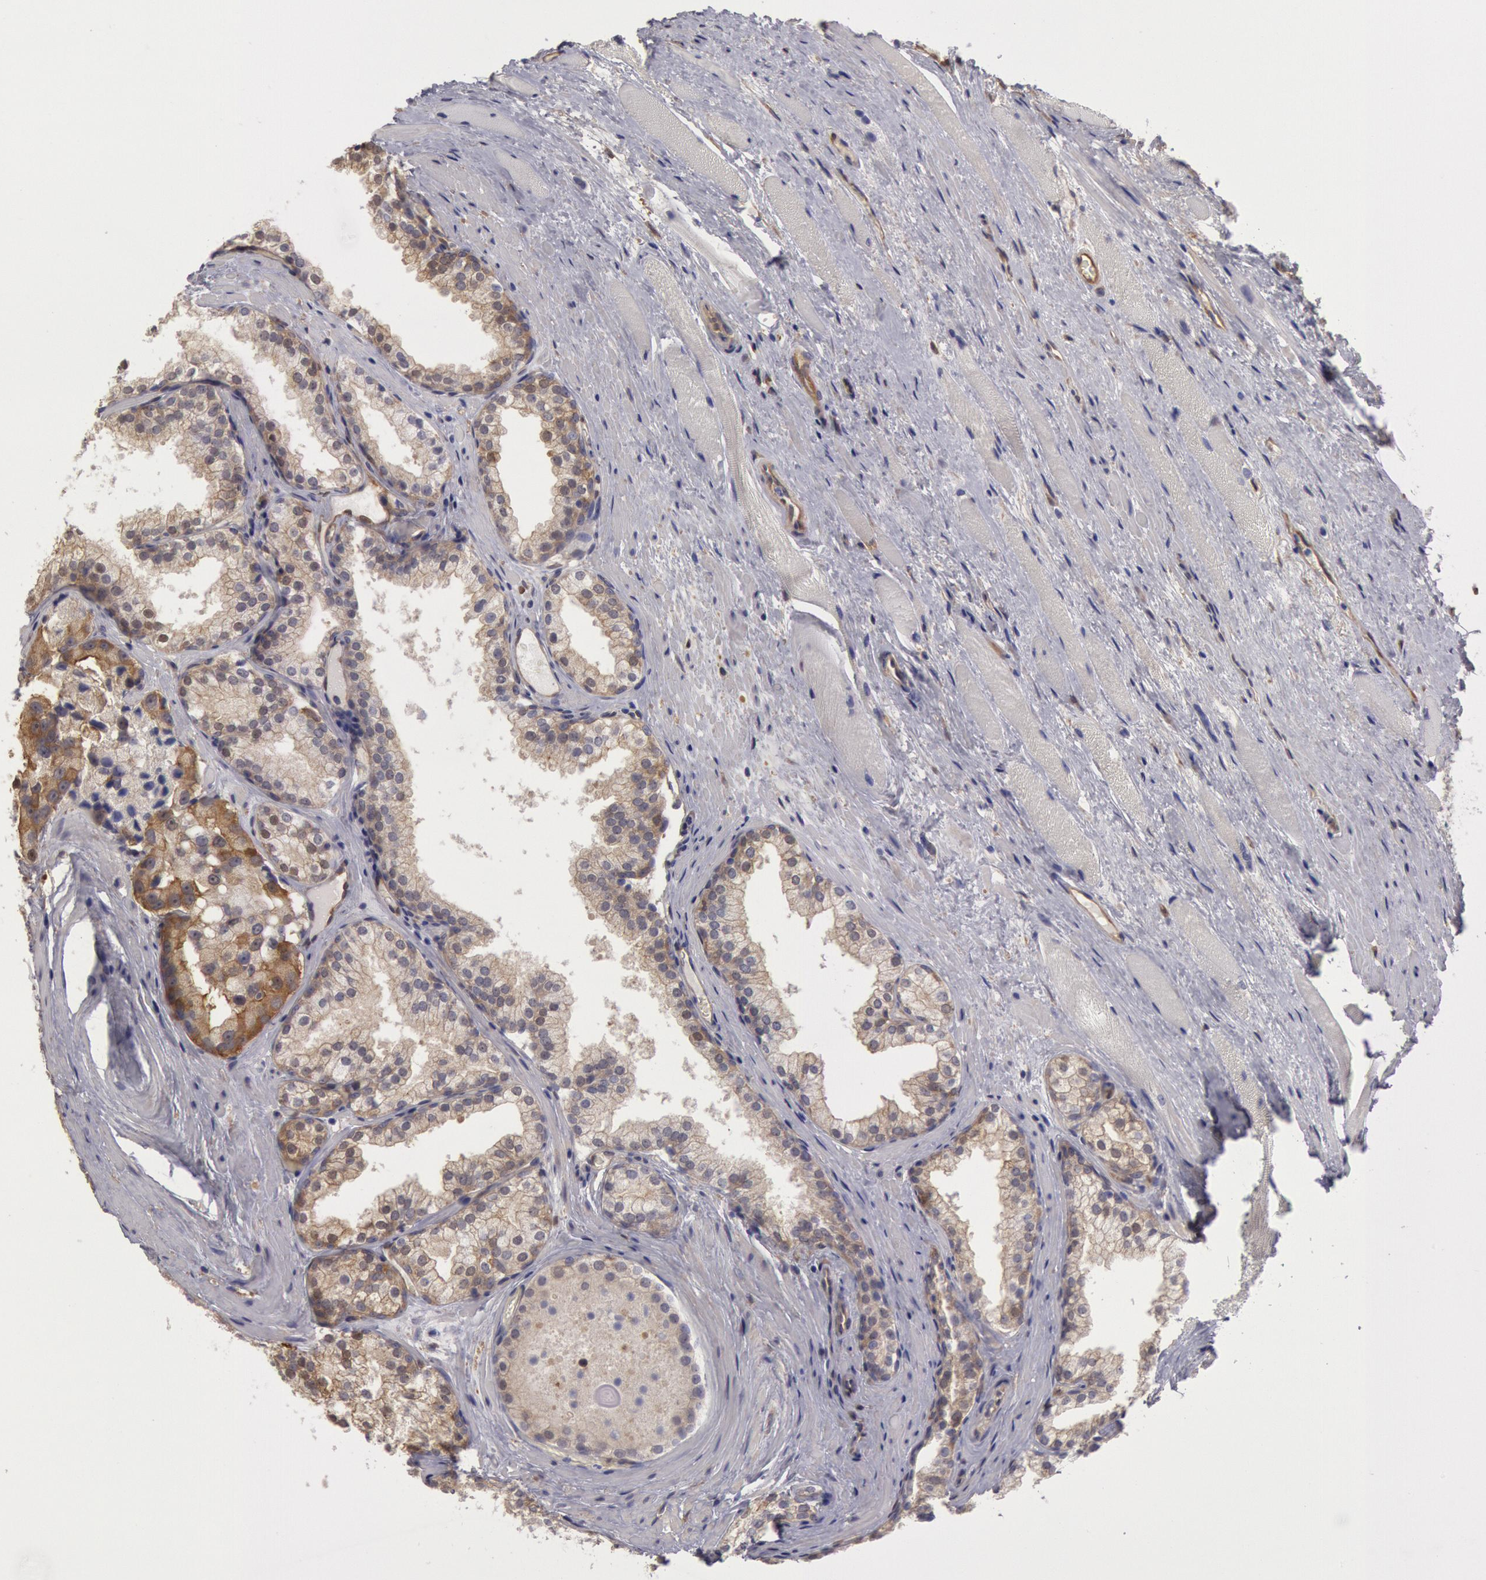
{"staining": {"intensity": "weak", "quantity": "25%-75%", "location": "cytoplasmic/membranous"}, "tissue": "prostate cancer", "cell_type": "Tumor cells", "image_type": "cancer", "snomed": [{"axis": "morphology", "description": "Adenocarcinoma, Medium grade"}, {"axis": "topography", "description": "Prostate"}], "caption": "IHC (DAB) staining of prostate cancer (medium-grade adenocarcinoma) reveals weak cytoplasmic/membranous protein staining in about 25%-75% of tumor cells. (IHC, brightfield microscopy, high magnification).", "gene": "CCDC50", "patient": {"sex": "male", "age": 72}}